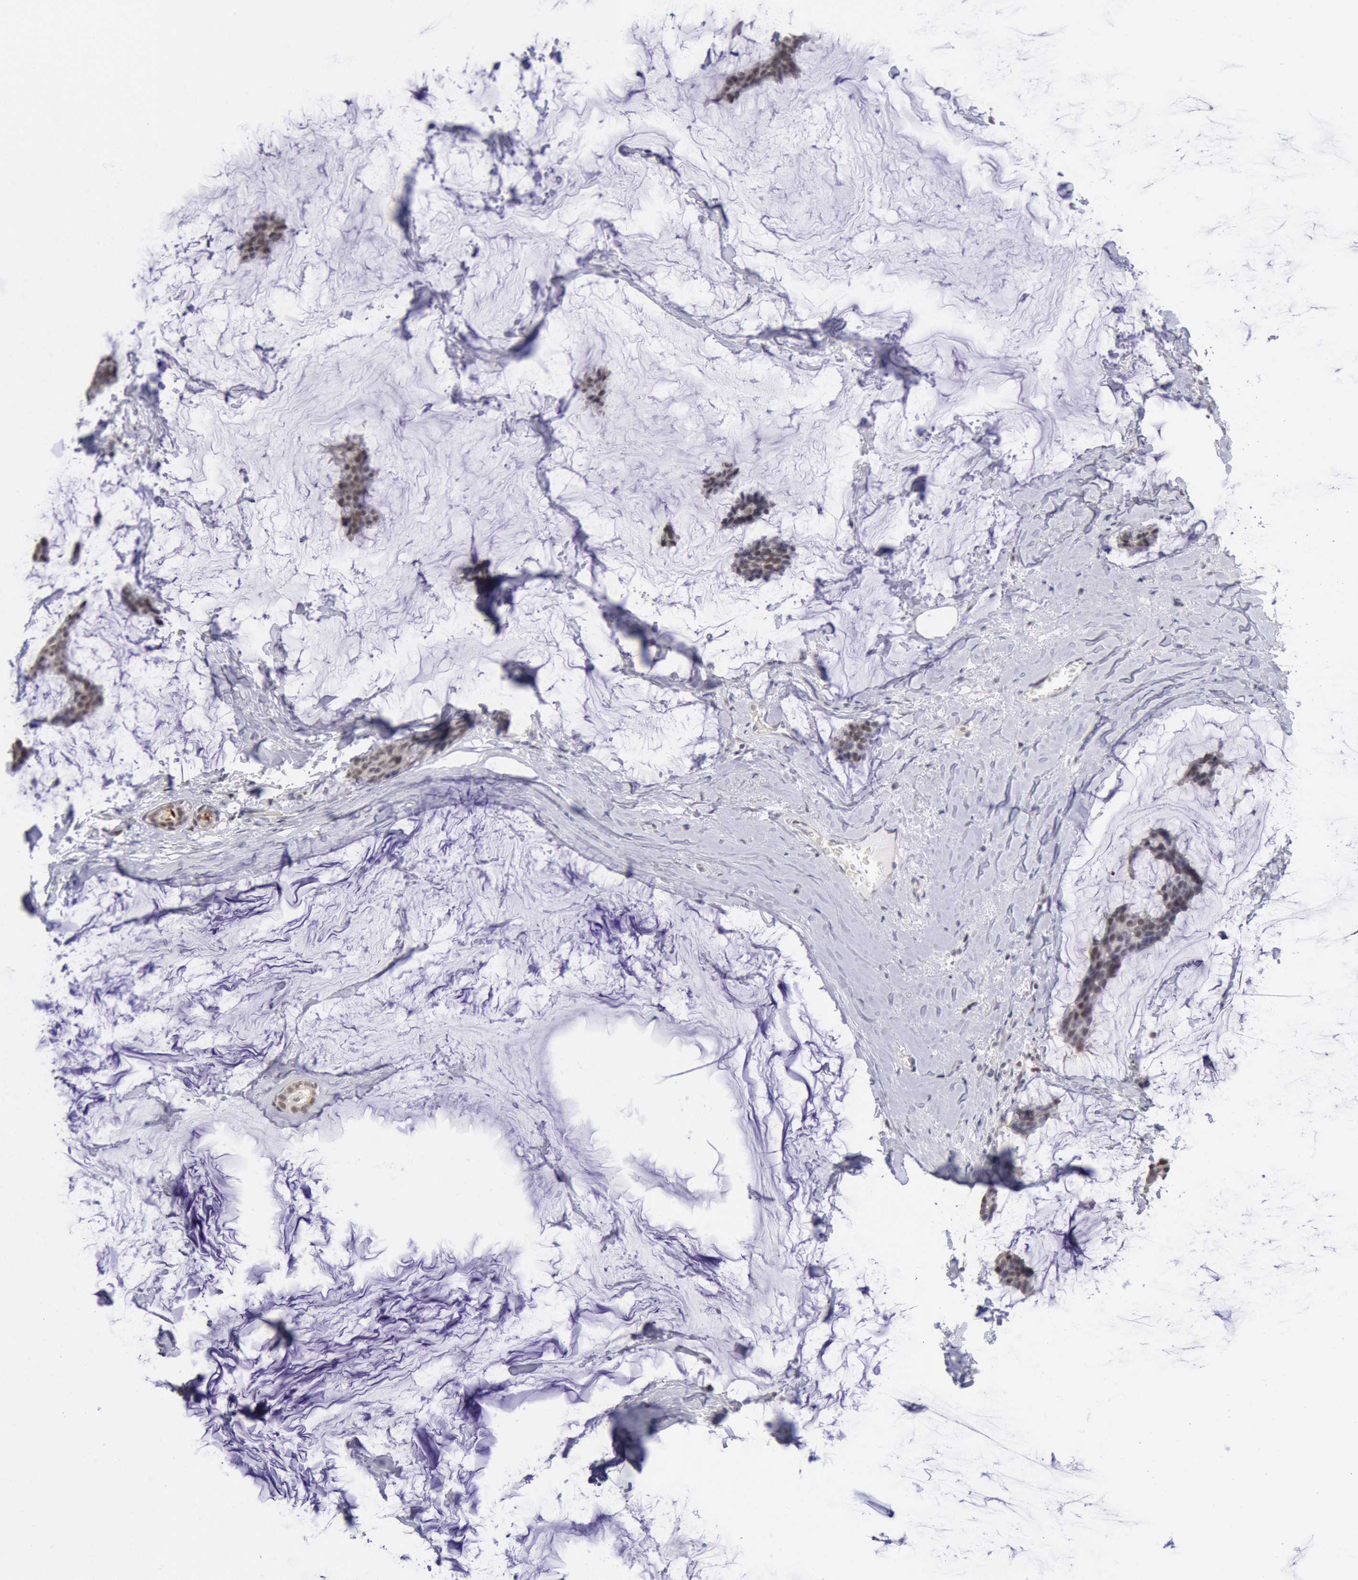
{"staining": {"intensity": "strong", "quantity": ">75%", "location": "nuclear"}, "tissue": "breast cancer", "cell_type": "Tumor cells", "image_type": "cancer", "snomed": [{"axis": "morphology", "description": "Duct carcinoma"}, {"axis": "topography", "description": "Breast"}], "caption": "Immunohistochemistry (DAB) staining of intraductal carcinoma (breast) reveals strong nuclear protein staining in about >75% of tumor cells.", "gene": "MYH7", "patient": {"sex": "female", "age": 93}}